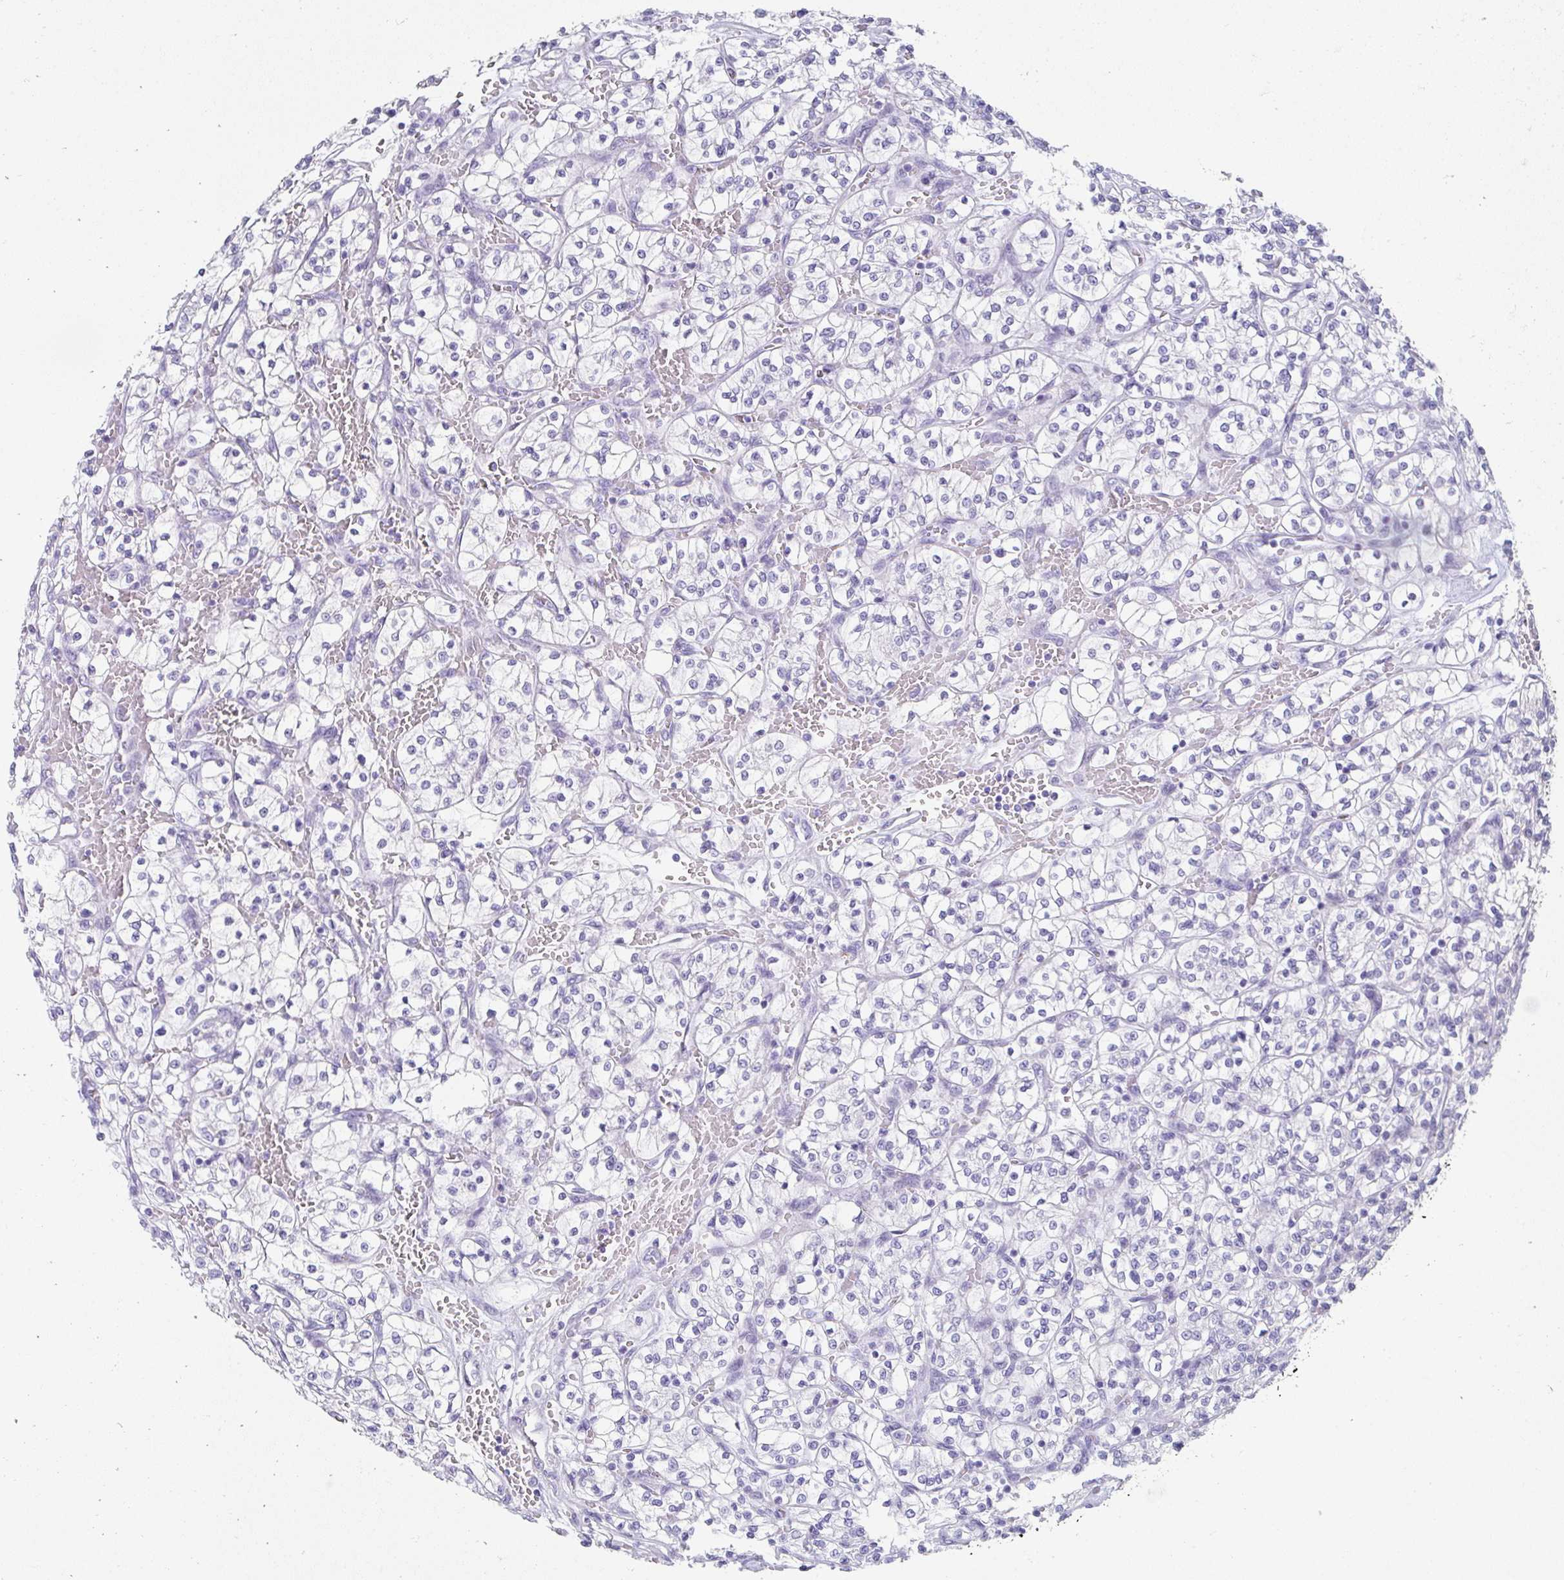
{"staining": {"intensity": "negative", "quantity": "none", "location": "none"}, "tissue": "renal cancer", "cell_type": "Tumor cells", "image_type": "cancer", "snomed": [{"axis": "morphology", "description": "Adenocarcinoma, NOS"}, {"axis": "topography", "description": "Kidney"}], "caption": "High magnification brightfield microscopy of renal adenocarcinoma stained with DAB (brown) and counterstained with hematoxylin (blue): tumor cells show no significant positivity. (DAB (3,3'-diaminobenzidine) immunohistochemistry with hematoxylin counter stain).", "gene": "RLF", "patient": {"sex": "female", "age": 64}}